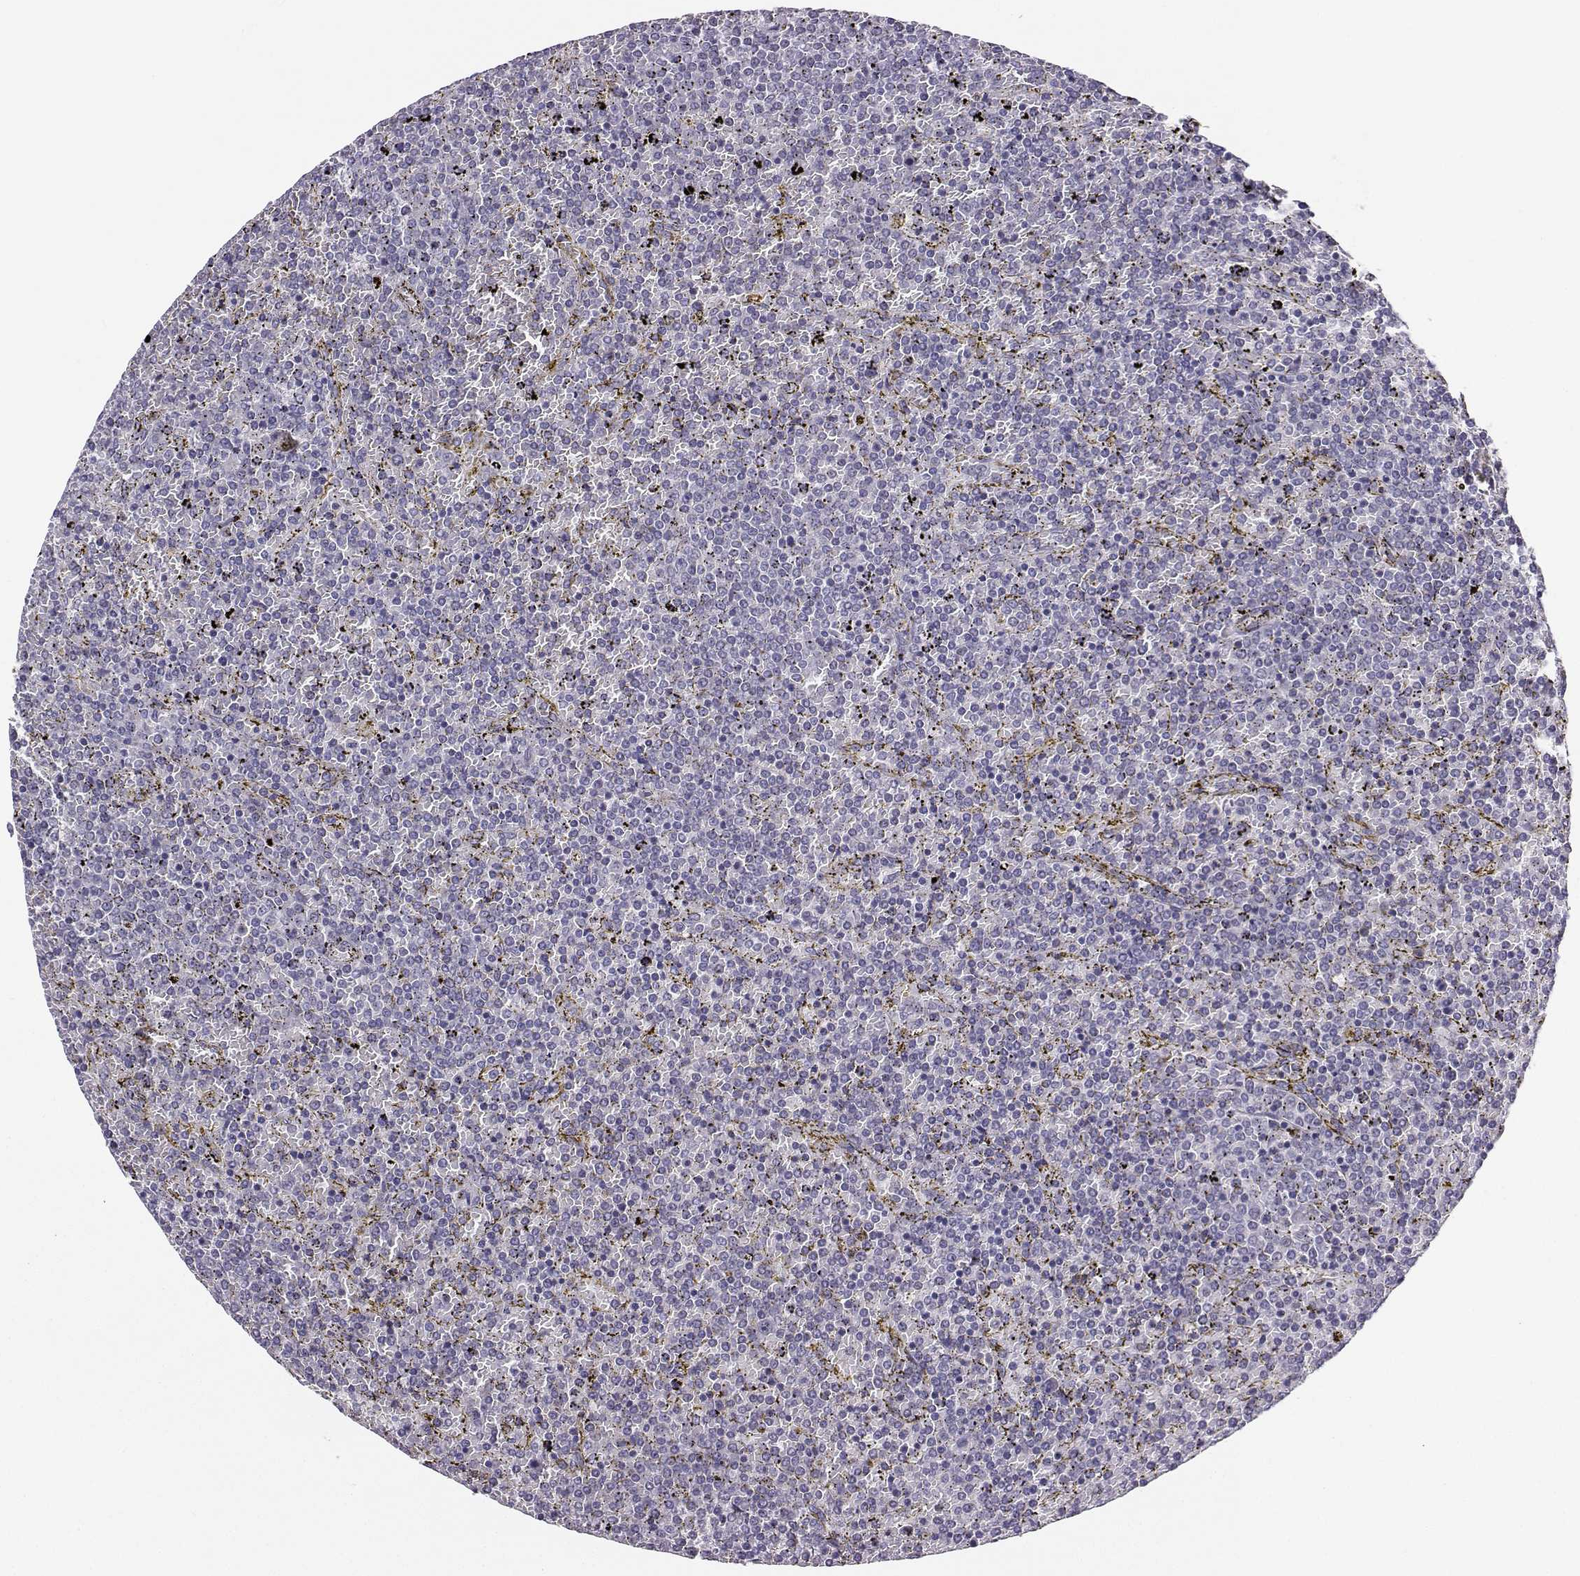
{"staining": {"intensity": "negative", "quantity": "none", "location": "none"}, "tissue": "lymphoma", "cell_type": "Tumor cells", "image_type": "cancer", "snomed": [{"axis": "morphology", "description": "Malignant lymphoma, non-Hodgkin's type, Low grade"}, {"axis": "topography", "description": "Spleen"}], "caption": "A histopathology image of lymphoma stained for a protein shows no brown staining in tumor cells.", "gene": "AVP", "patient": {"sex": "female", "age": 77}}